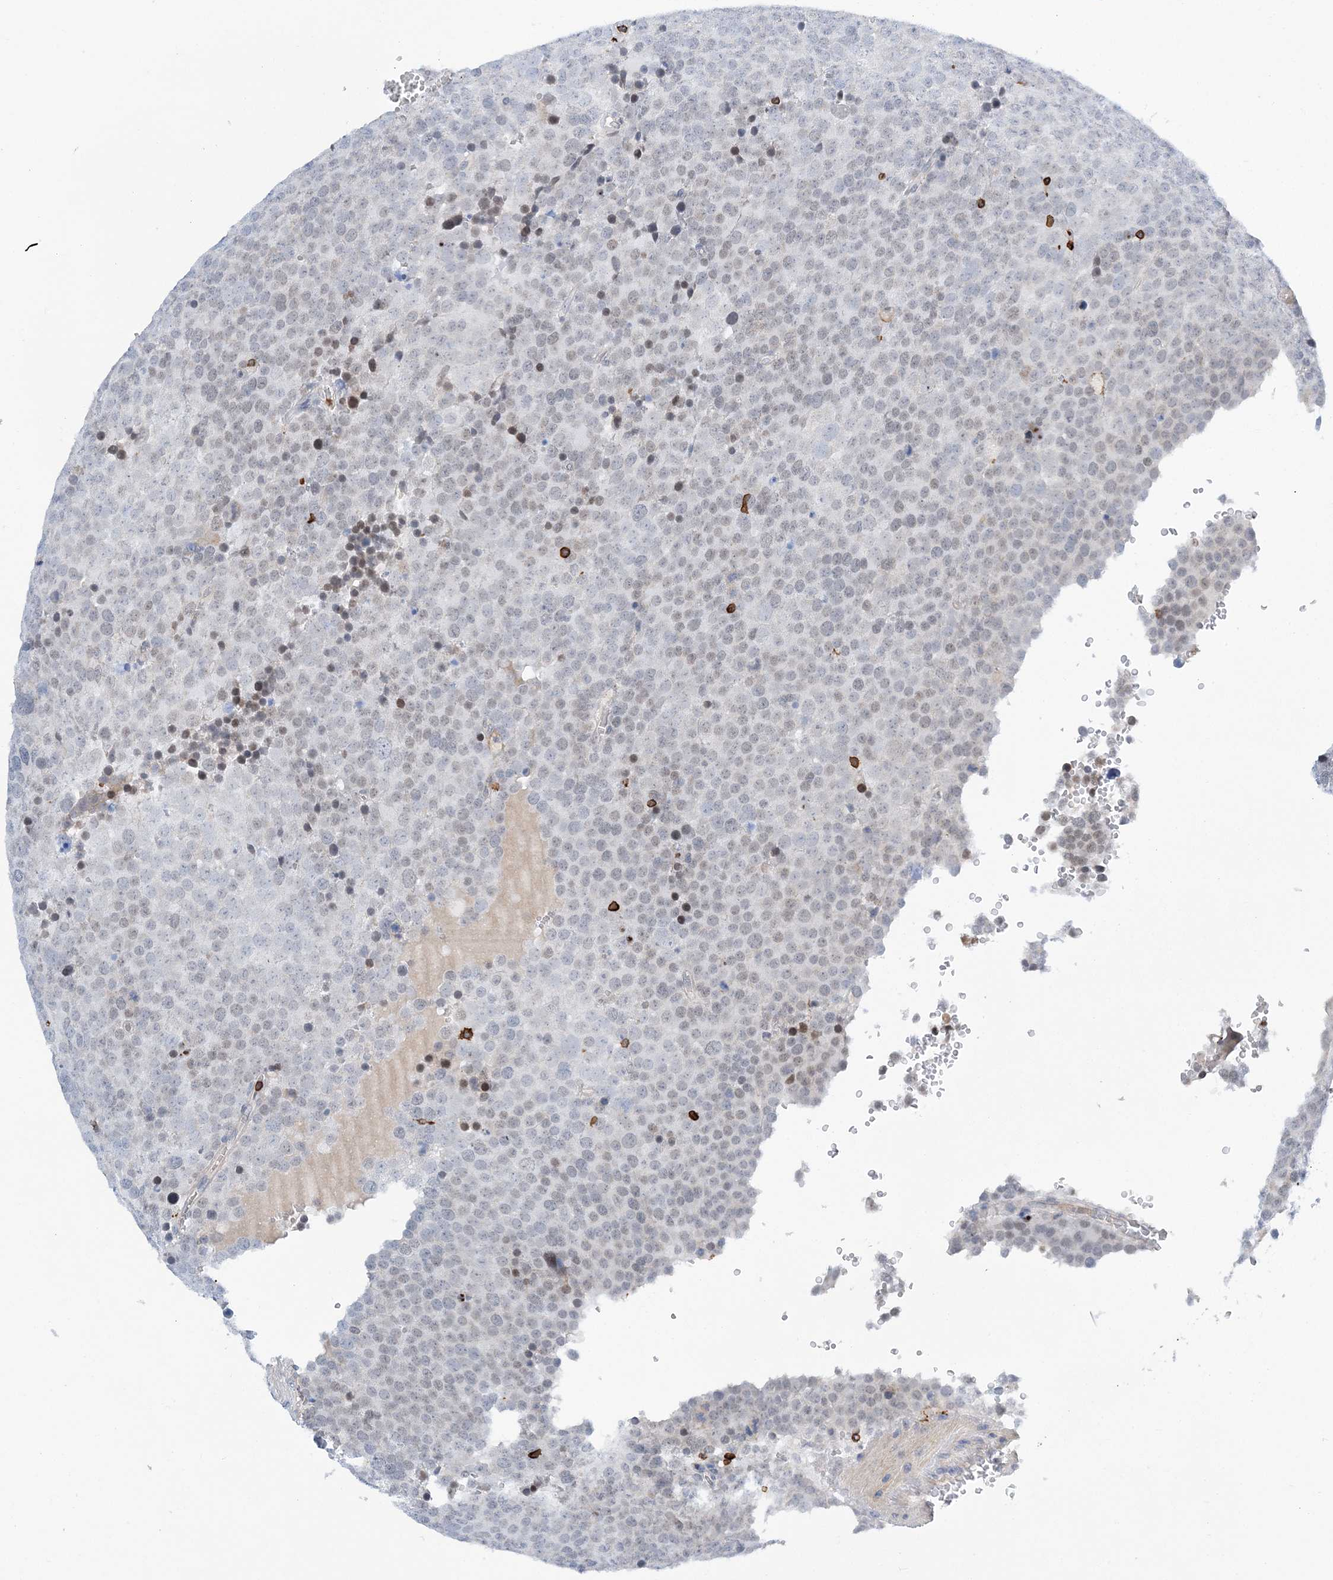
{"staining": {"intensity": "weak", "quantity": "25%-75%", "location": "nuclear"}, "tissue": "testis cancer", "cell_type": "Tumor cells", "image_type": "cancer", "snomed": [{"axis": "morphology", "description": "Seminoma, NOS"}, {"axis": "topography", "description": "Testis"}], "caption": "Testis cancer stained with a protein marker exhibits weak staining in tumor cells.", "gene": "PRMT9", "patient": {"sex": "male", "age": 71}}